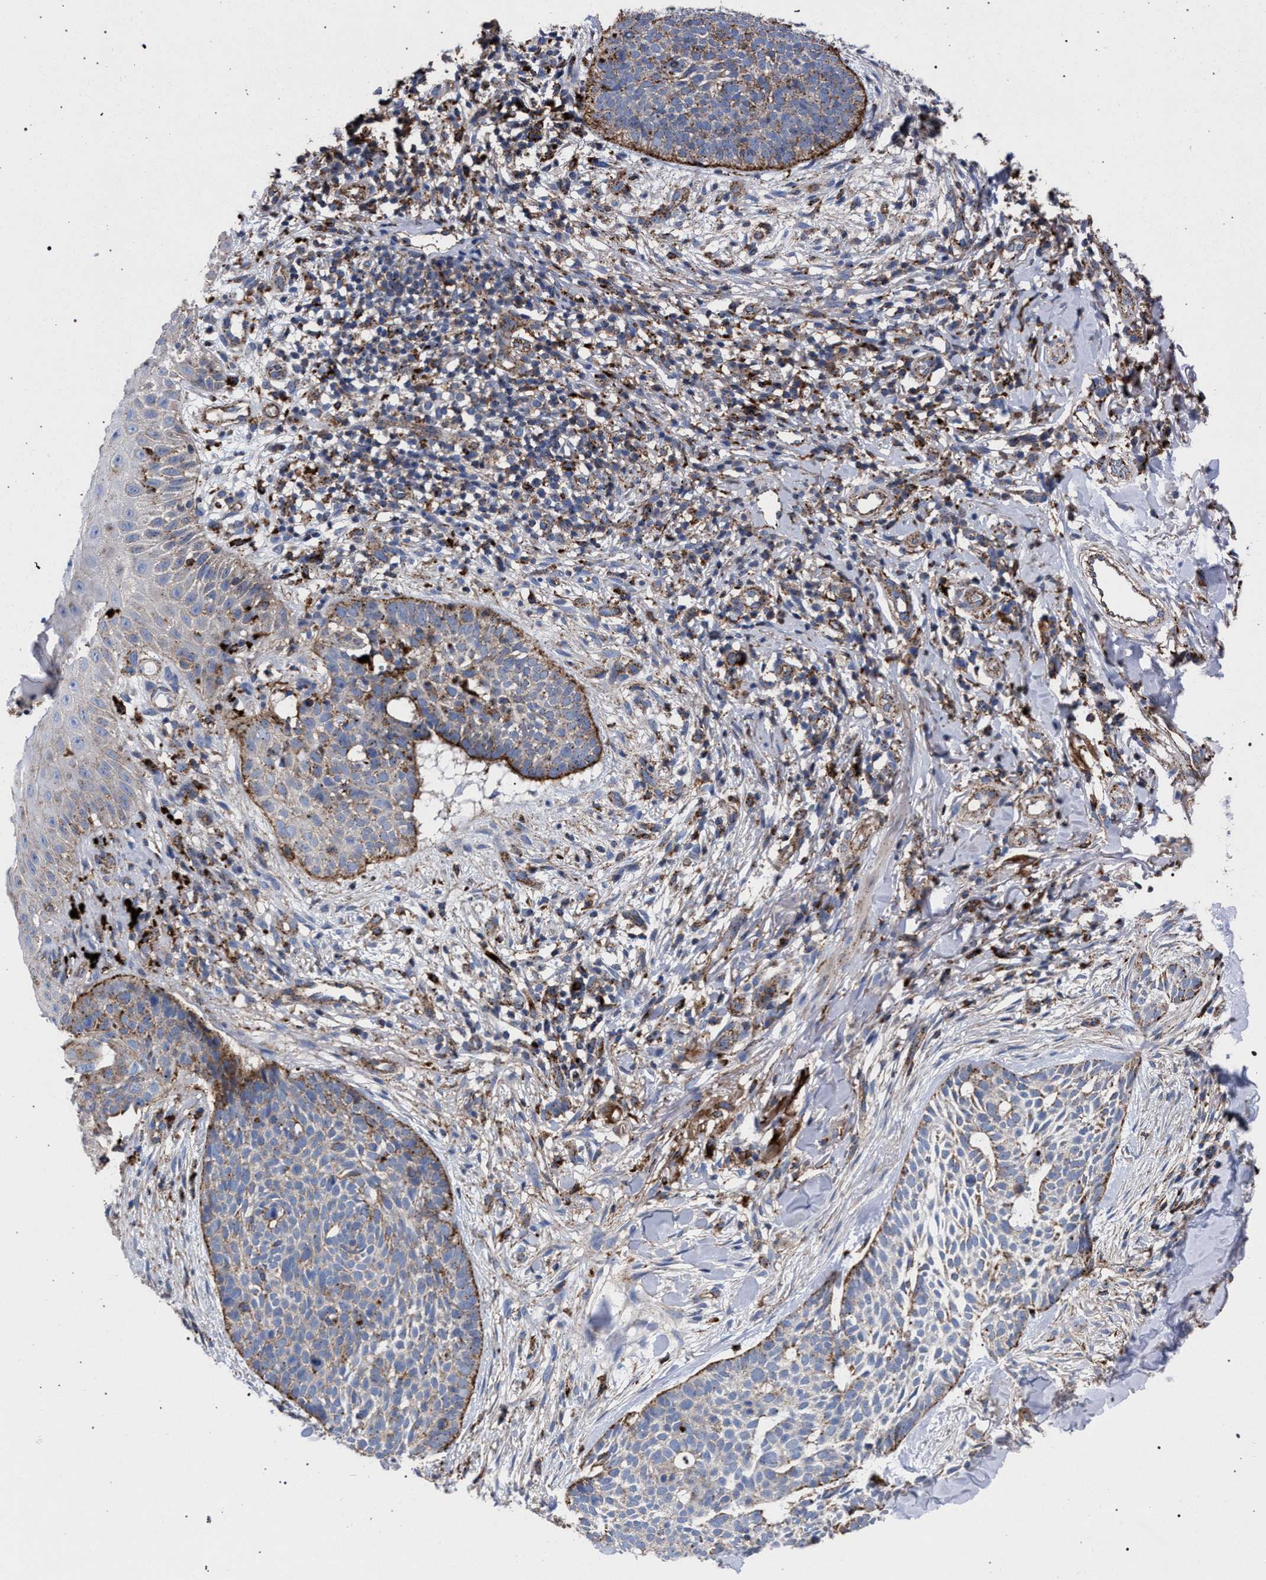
{"staining": {"intensity": "moderate", "quantity": "25%-75%", "location": "cytoplasmic/membranous"}, "tissue": "skin cancer", "cell_type": "Tumor cells", "image_type": "cancer", "snomed": [{"axis": "morphology", "description": "Normal tissue, NOS"}, {"axis": "morphology", "description": "Basal cell carcinoma"}, {"axis": "topography", "description": "Skin"}], "caption": "About 25%-75% of tumor cells in human skin cancer reveal moderate cytoplasmic/membranous protein staining as visualized by brown immunohistochemical staining.", "gene": "PPT1", "patient": {"sex": "male", "age": 67}}